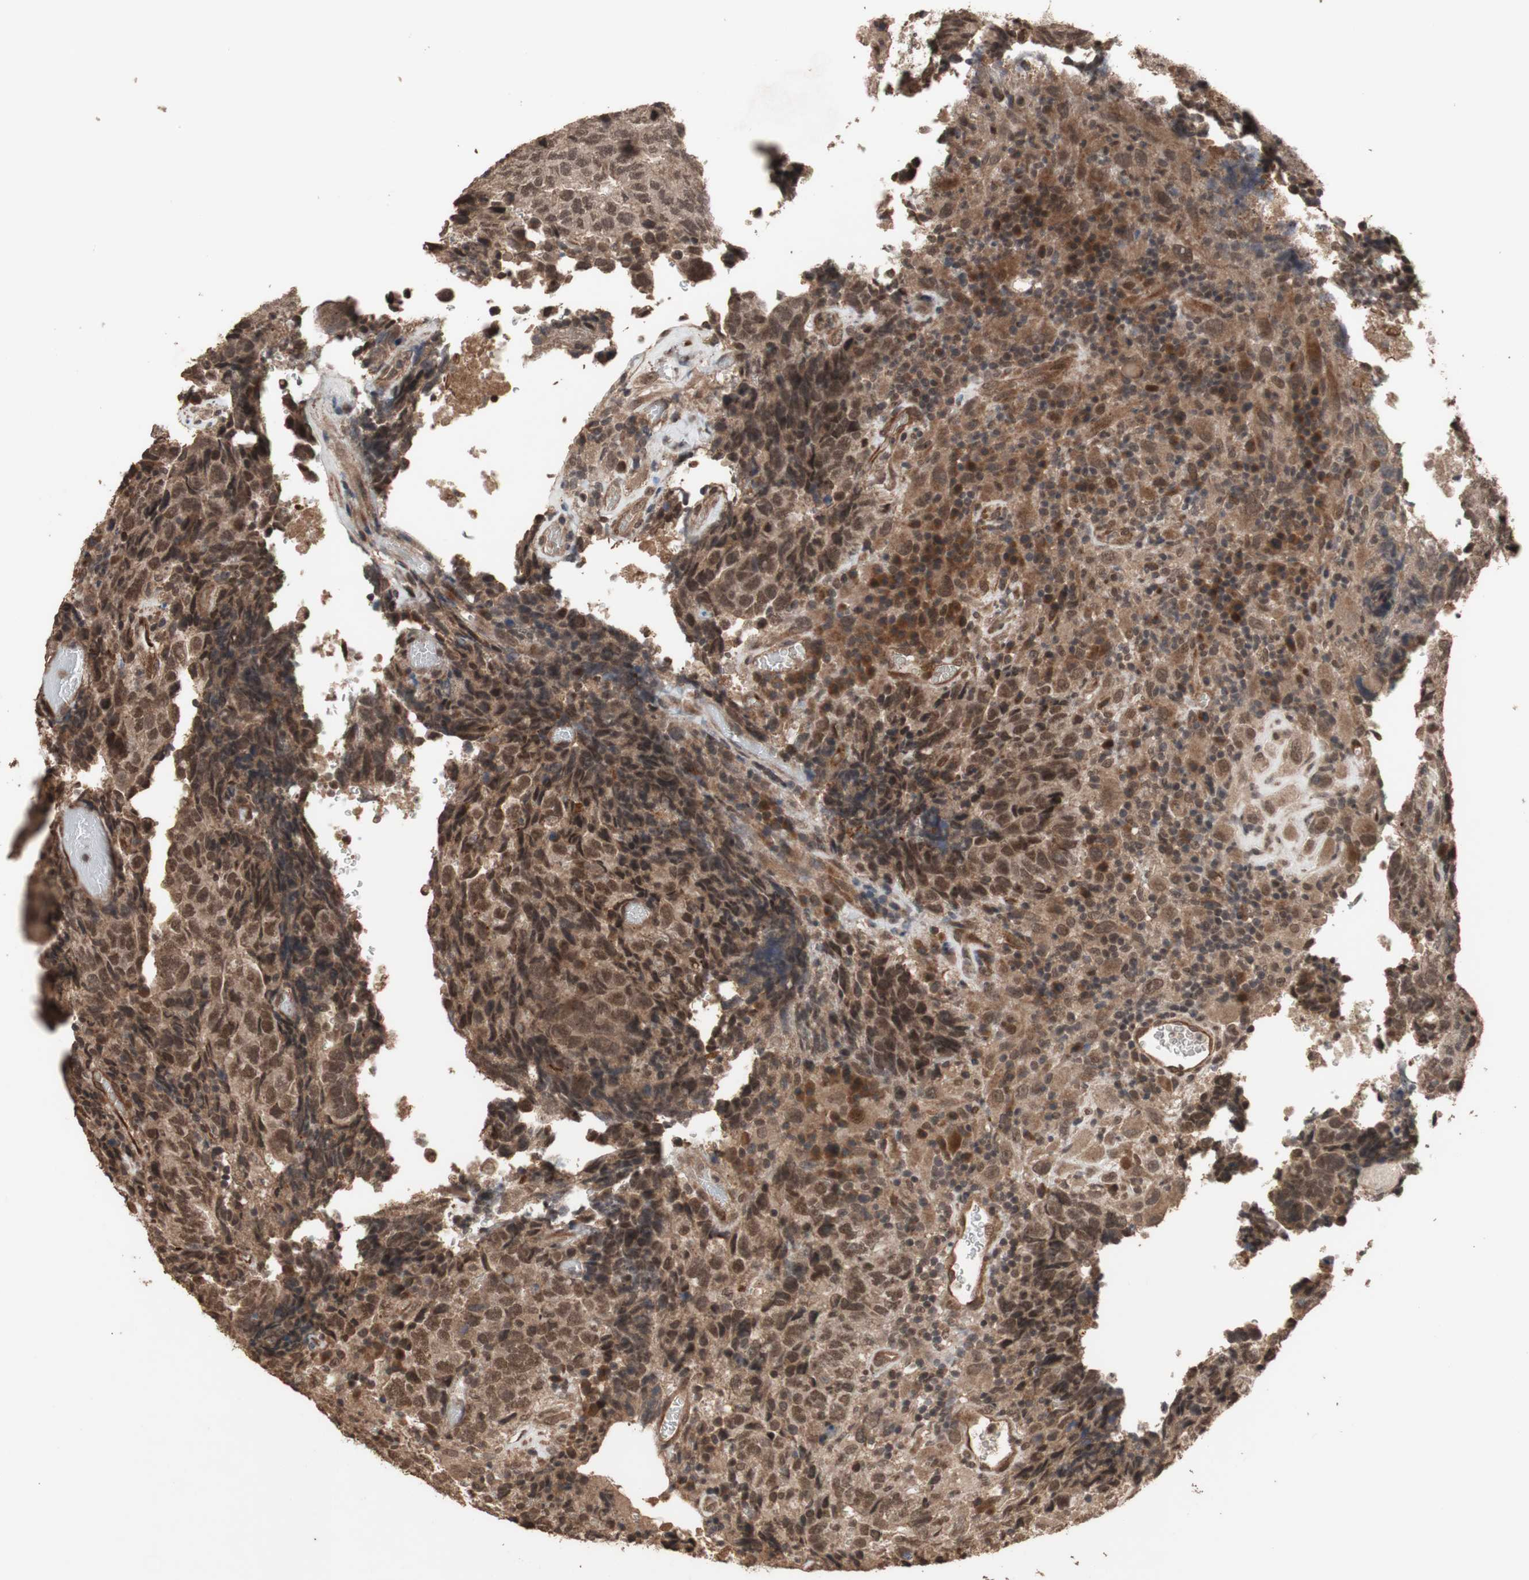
{"staining": {"intensity": "moderate", "quantity": ">75%", "location": "cytoplasmic/membranous,nuclear"}, "tissue": "testis cancer", "cell_type": "Tumor cells", "image_type": "cancer", "snomed": [{"axis": "morphology", "description": "Necrosis, NOS"}, {"axis": "morphology", "description": "Carcinoma, Embryonal, NOS"}, {"axis": "topography", "description": "Testis"}], "caption": "Embryonal carcinoma (testis) stained for a protein displays moderate cytoplasmic/membranous and nuclear positivity in tumor cells.", "gene": "KANSL1", "patient": {"sex": "male", "age": 19}}